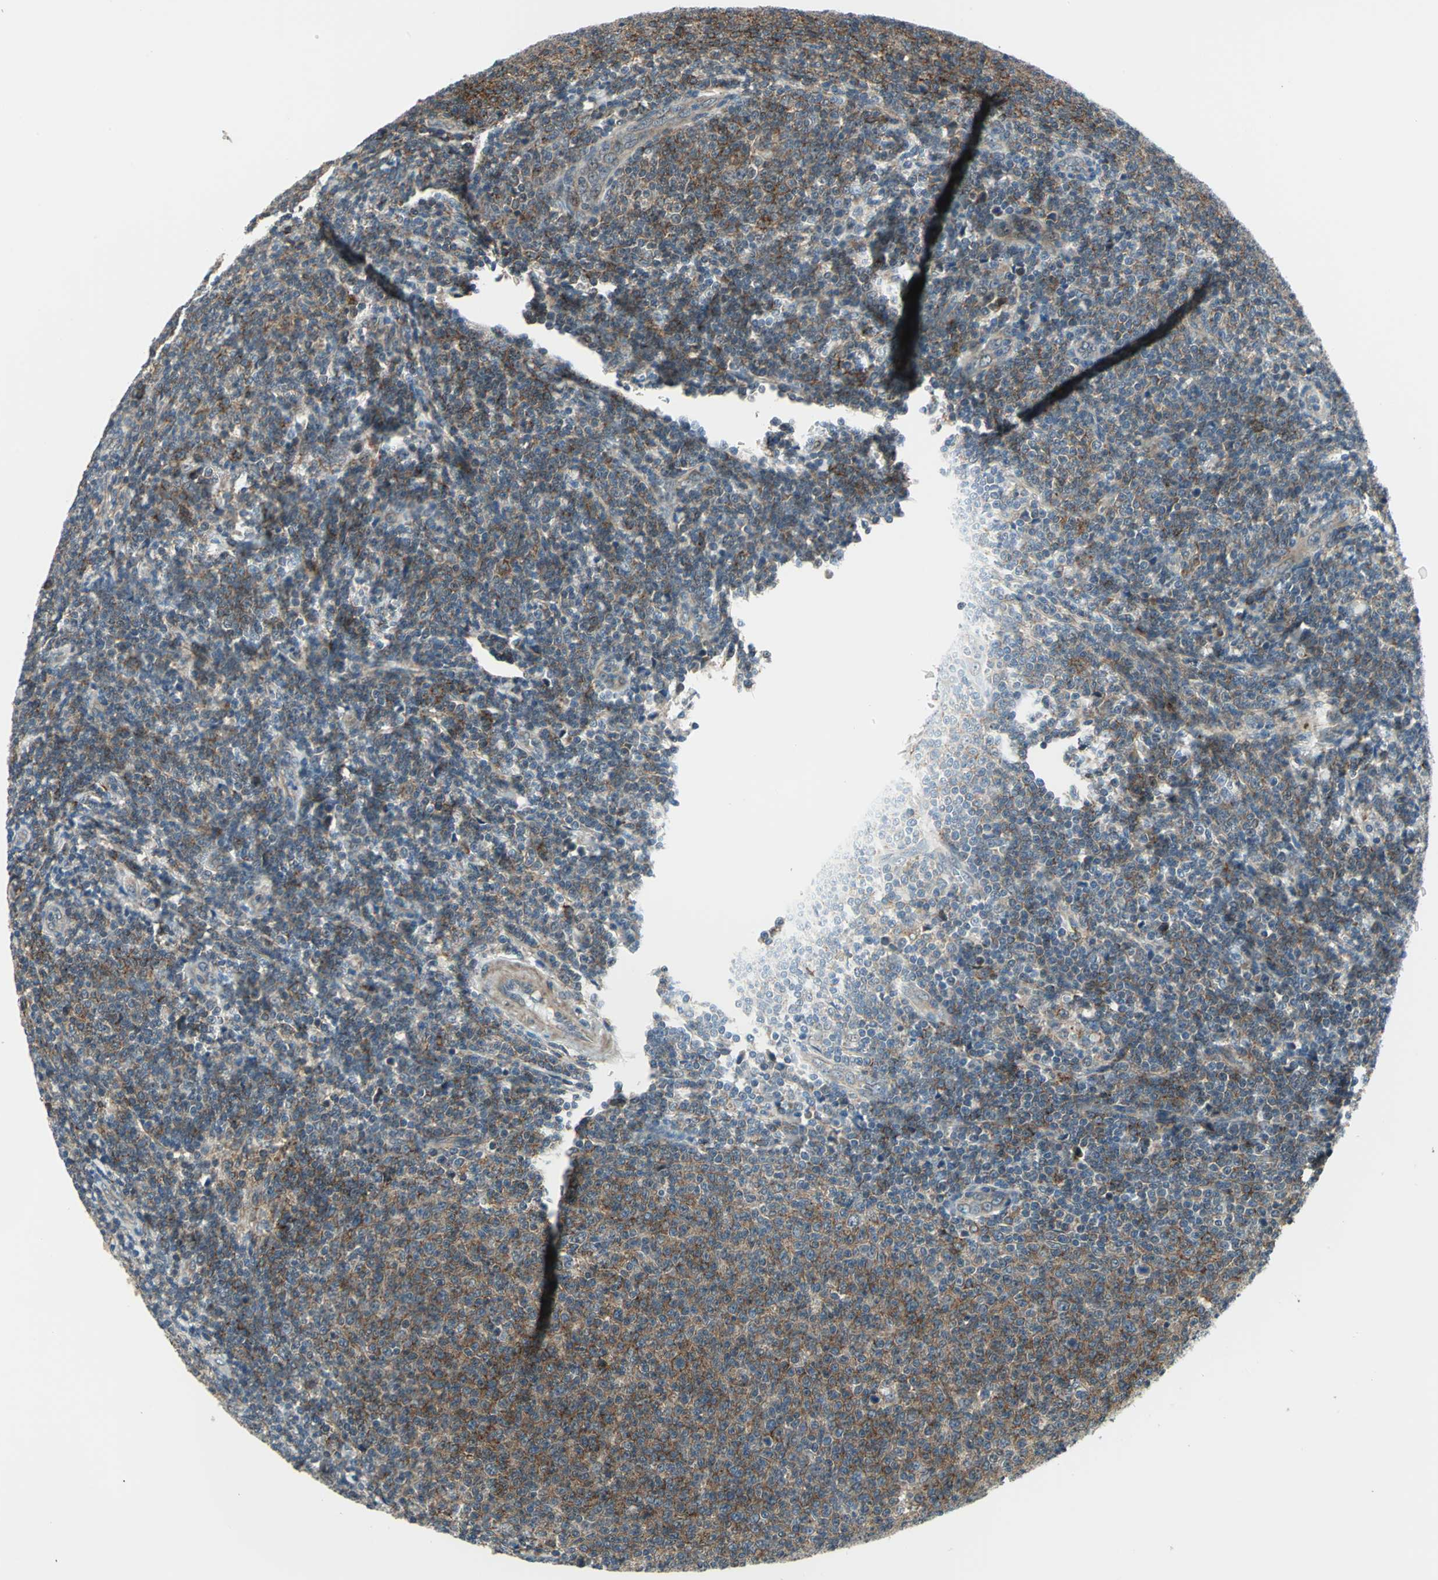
{"staining": {"intensity": "strong", "quantity": "25%-75%", "location": "cytoplasmic/membranous"}, "tissue": "lymphoma", "cell_type": "Tumor cells", "image_type": "cancer", "snomed": [{"axis": "morphology", "description": "Malignant lymphoma, non-Hodgkin's type, Low grade"}, {"axis": "topography", "description": "Lymph node"}], "caption": "DAB (3,3'-diaminobenzidine) immunohistochemical staining of human malignant lymphoma, non-Hodgkin's type (low-grade) displays strong cytoplasmic/membranous protein staining in approximately 25%-75% of tumor cells.", "gene": "PLAGL2", "patient": {"sex": "male", "age": 66}}